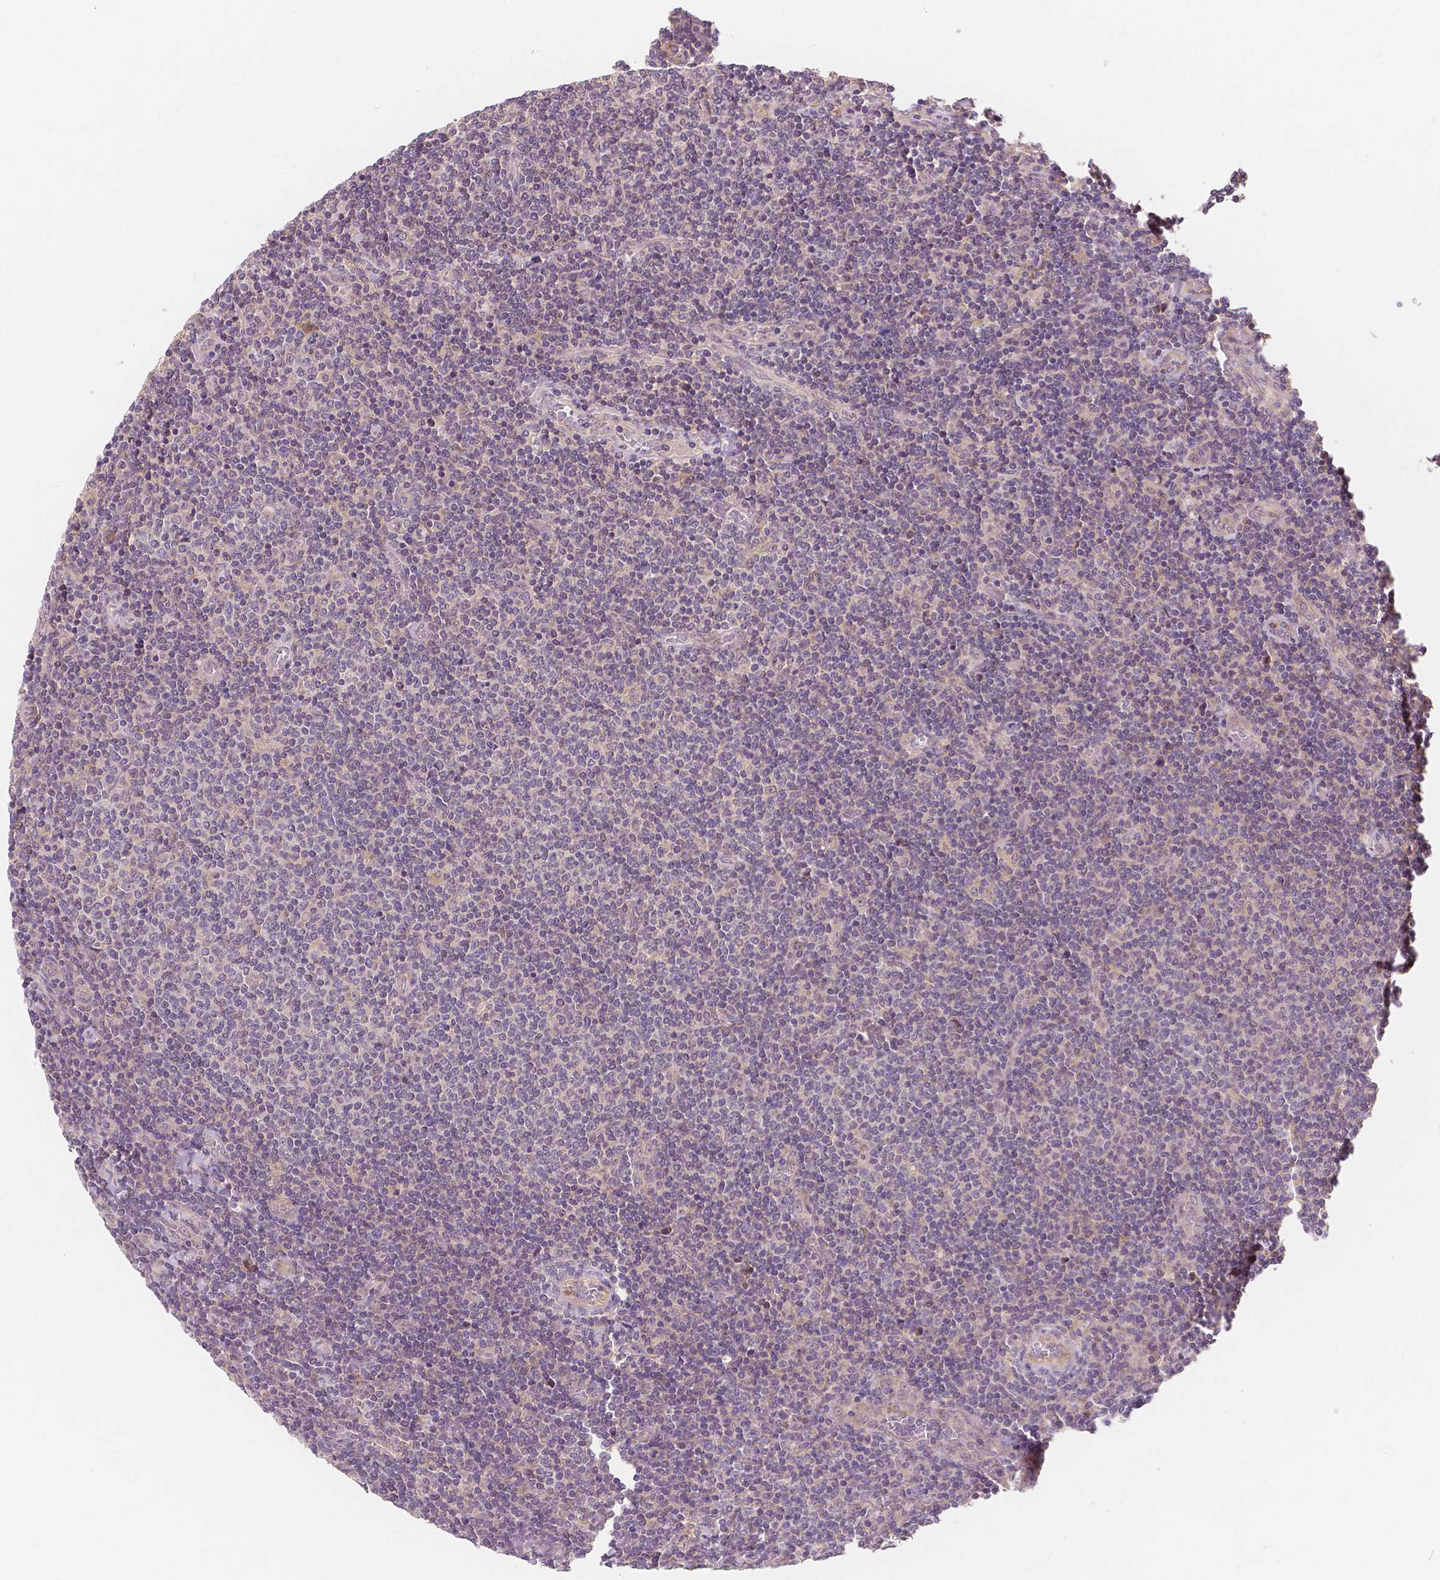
{"staining": {"intensity": "negative", "quantity": "none", "location": "none"}, "tissue": "lymphoma", "cell_type": "Tumor cells", "image_type": "cancer", "snomed": [{"axis": "morphology", "description": "Malignant lymphoma, non-Hodgkin's type, Low grade"}, {"axis": "topography", "description": "Lymph node"}], "caption": "IHC micrograph of human lymphoma stained for a protein (brown), which reveals no staining in tumor cells. Brightfield microscopy of immunohistochemistry (IHC) stained with DAB (brown) and hematoxylin (blue), captured at high magnification.", "gene": "SNX12", "patient": {"sex": "male", "age": 52}}